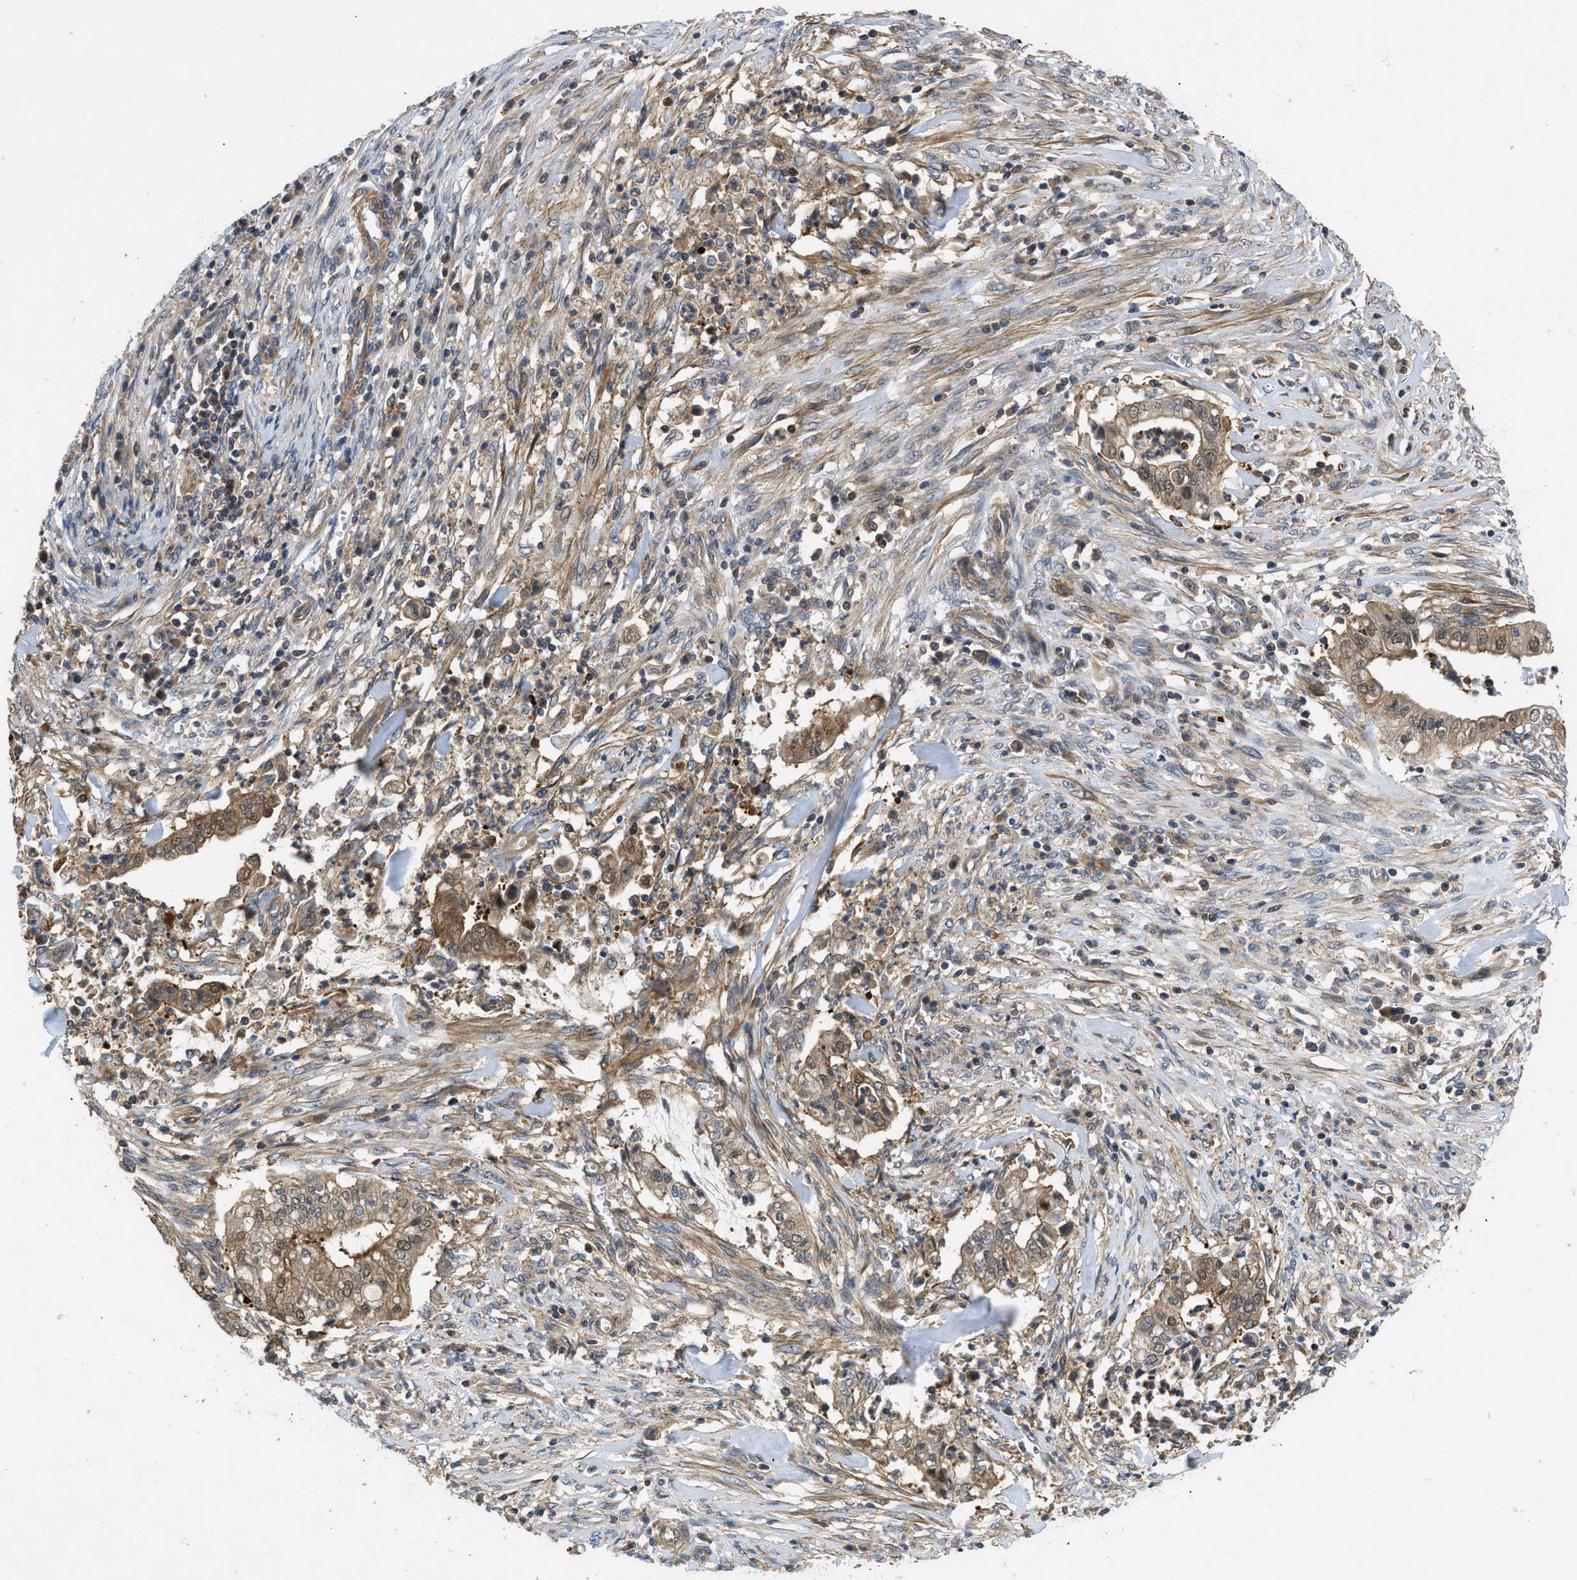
{"staining": {"intensity": "moderate", "quantity": "25%-75%", "location": "cytoplasmic/membranous"}, "tissue": "cervical cancer", "cell_type": "Tumor cells", "image_type": "cancer", "snomed": [{"axis": "morphology", "description": "Adenocarcinoma, NOS"}, {"axis": "topography", "description": "Cervix"}], "caption": "Adenocarcinoma (cervical) was stained to show a protein in brown. There is medium levels of moderate cytoplasmic/membranous positivity in about 25%-75% of tumor cells.", "gene": "GPR31", "patient": {"sex": "female", "age": 44}}